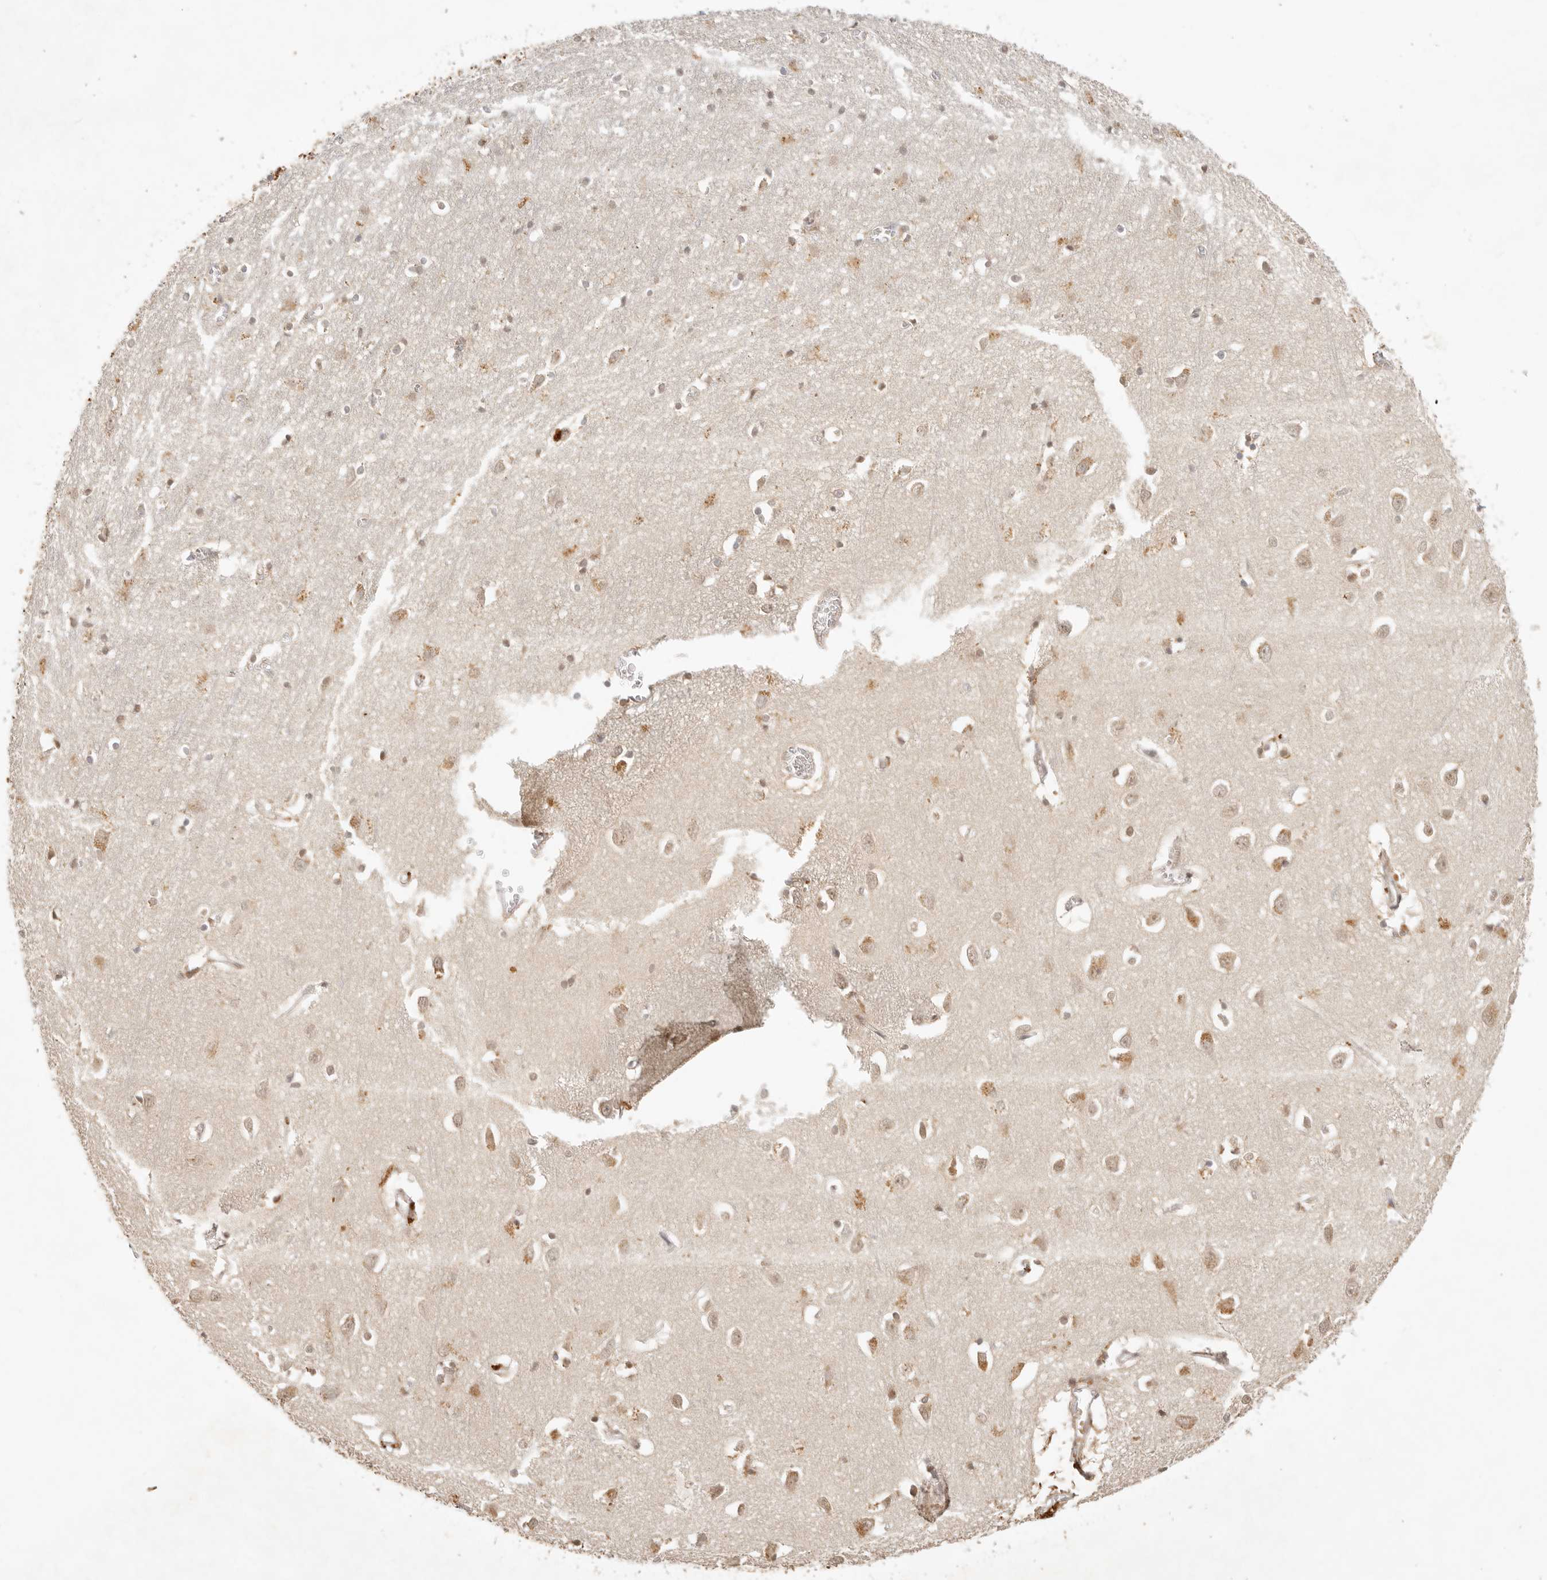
{"staining": {"intensity": "moderate", "quantity": "<25%", "location": "cytoplasmic/membranous"}, "tissue": "cerebral cortex", "cell_type": "Endothelial cells", "image_type": "normal", "snomed": [{"axis": "morphology", "description": "Normal tissue, NOS"}, {"axis": "topography", "description": "Cerebral cortex"}], "caption": "Immunohistochemistry (IHC) micrograph of unremarkable human cerebral cortex stained for a protein (brown), which displays low levels of moderate cytoplasmic/membranous staining in approximately <25% of endothelial cells.", "gene": "INTS11", "patient": {"sex": "female", "age": 64}}